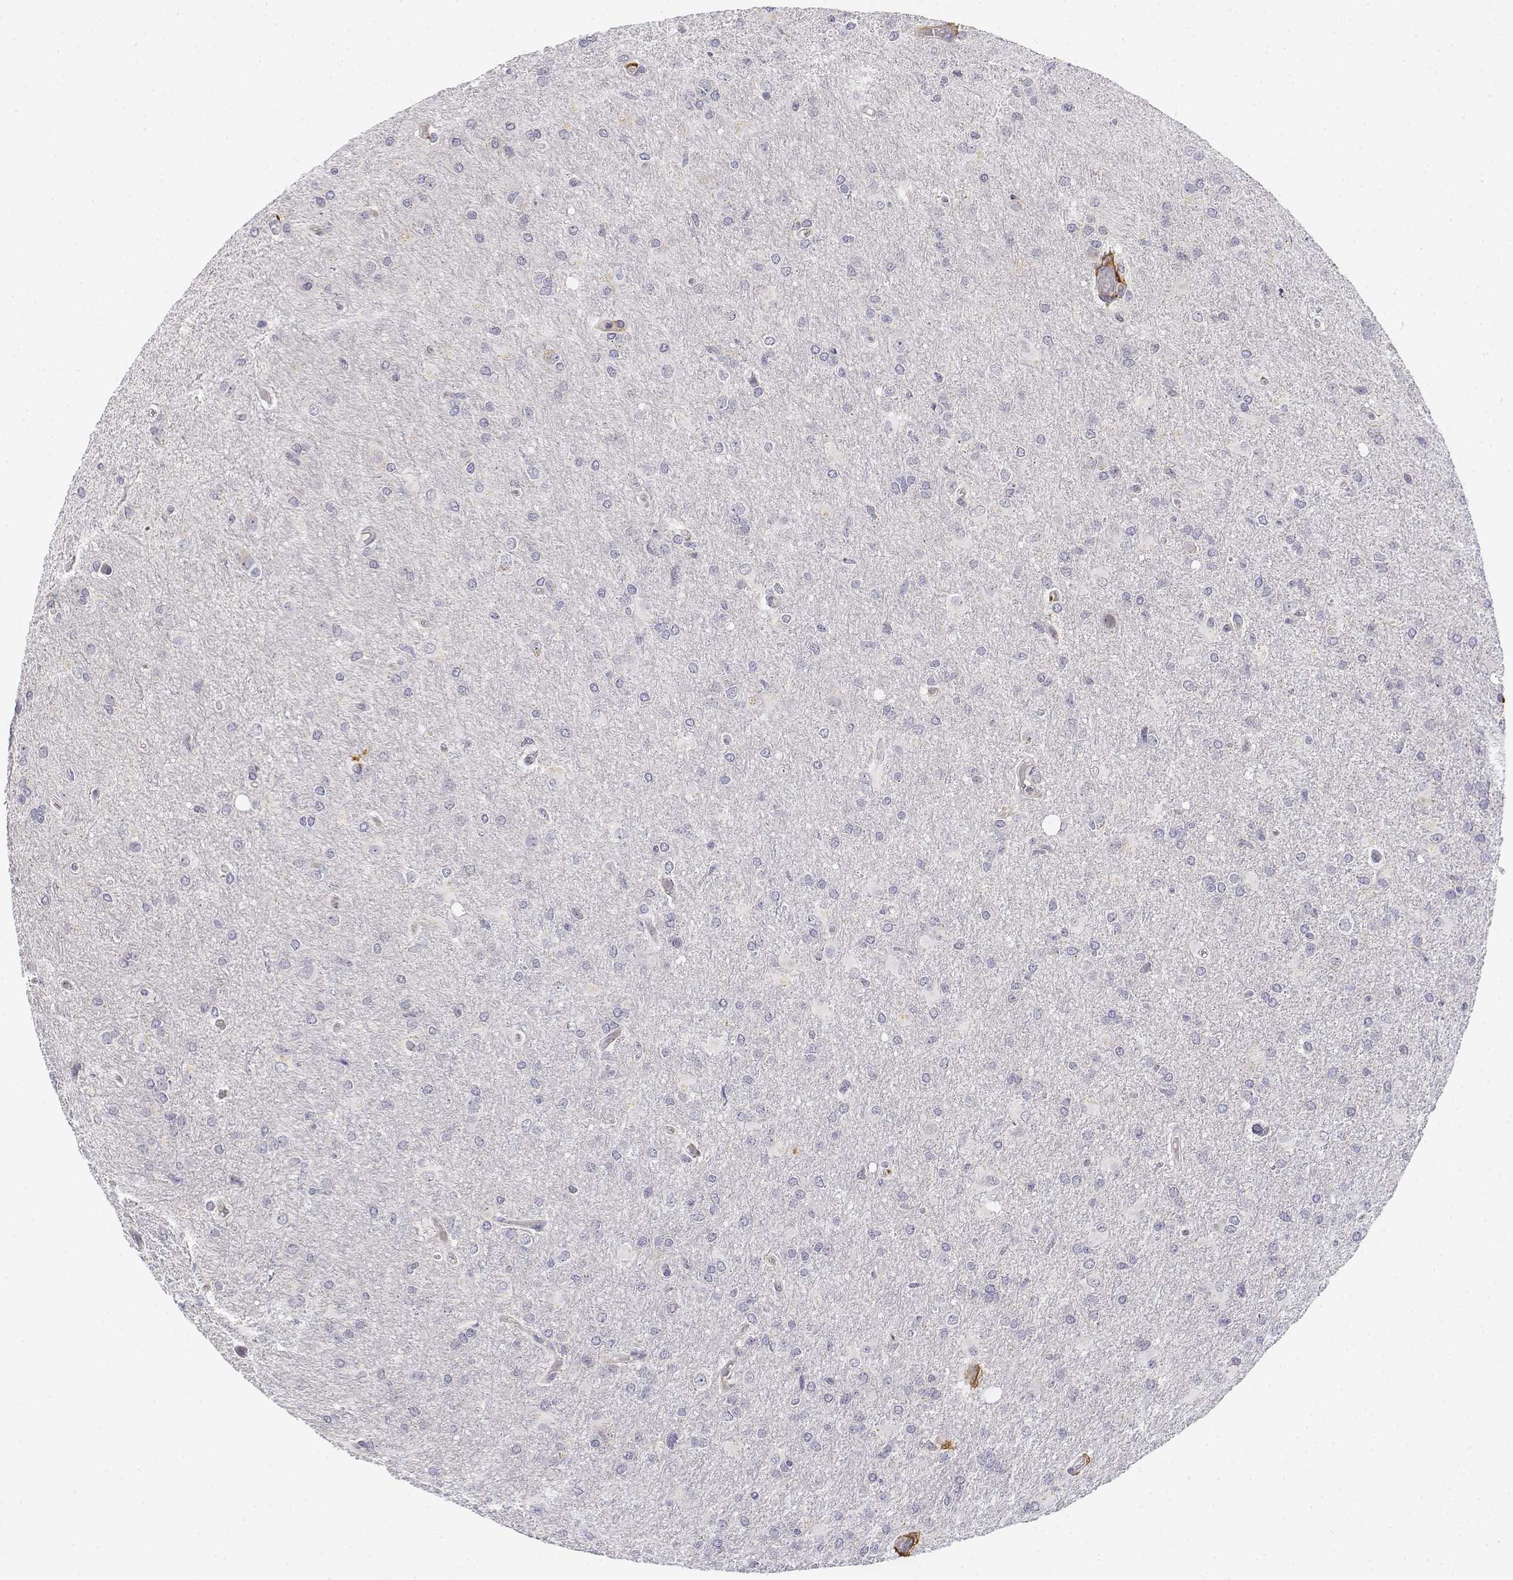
{"staining": {"intensity": "negative", "quantity": "none", "location": "none"}, "tissue": "glioma", "cell_type": "Tumor cells", "image_type": "cancer", "snomed": [{"axis": "morphology", "description": "Glioma, malignant, High grade"}, {"axis": "topography", "description": "Brain"}], "caption": "IHC of glioma shows no expression in tumor cells. (DAB (3,3'-diaminobenzidine) IHC visualized using brightfield microscopy, high magnification).", "gene": "CD14", "patient": {"sex": "male", "age": 68}}